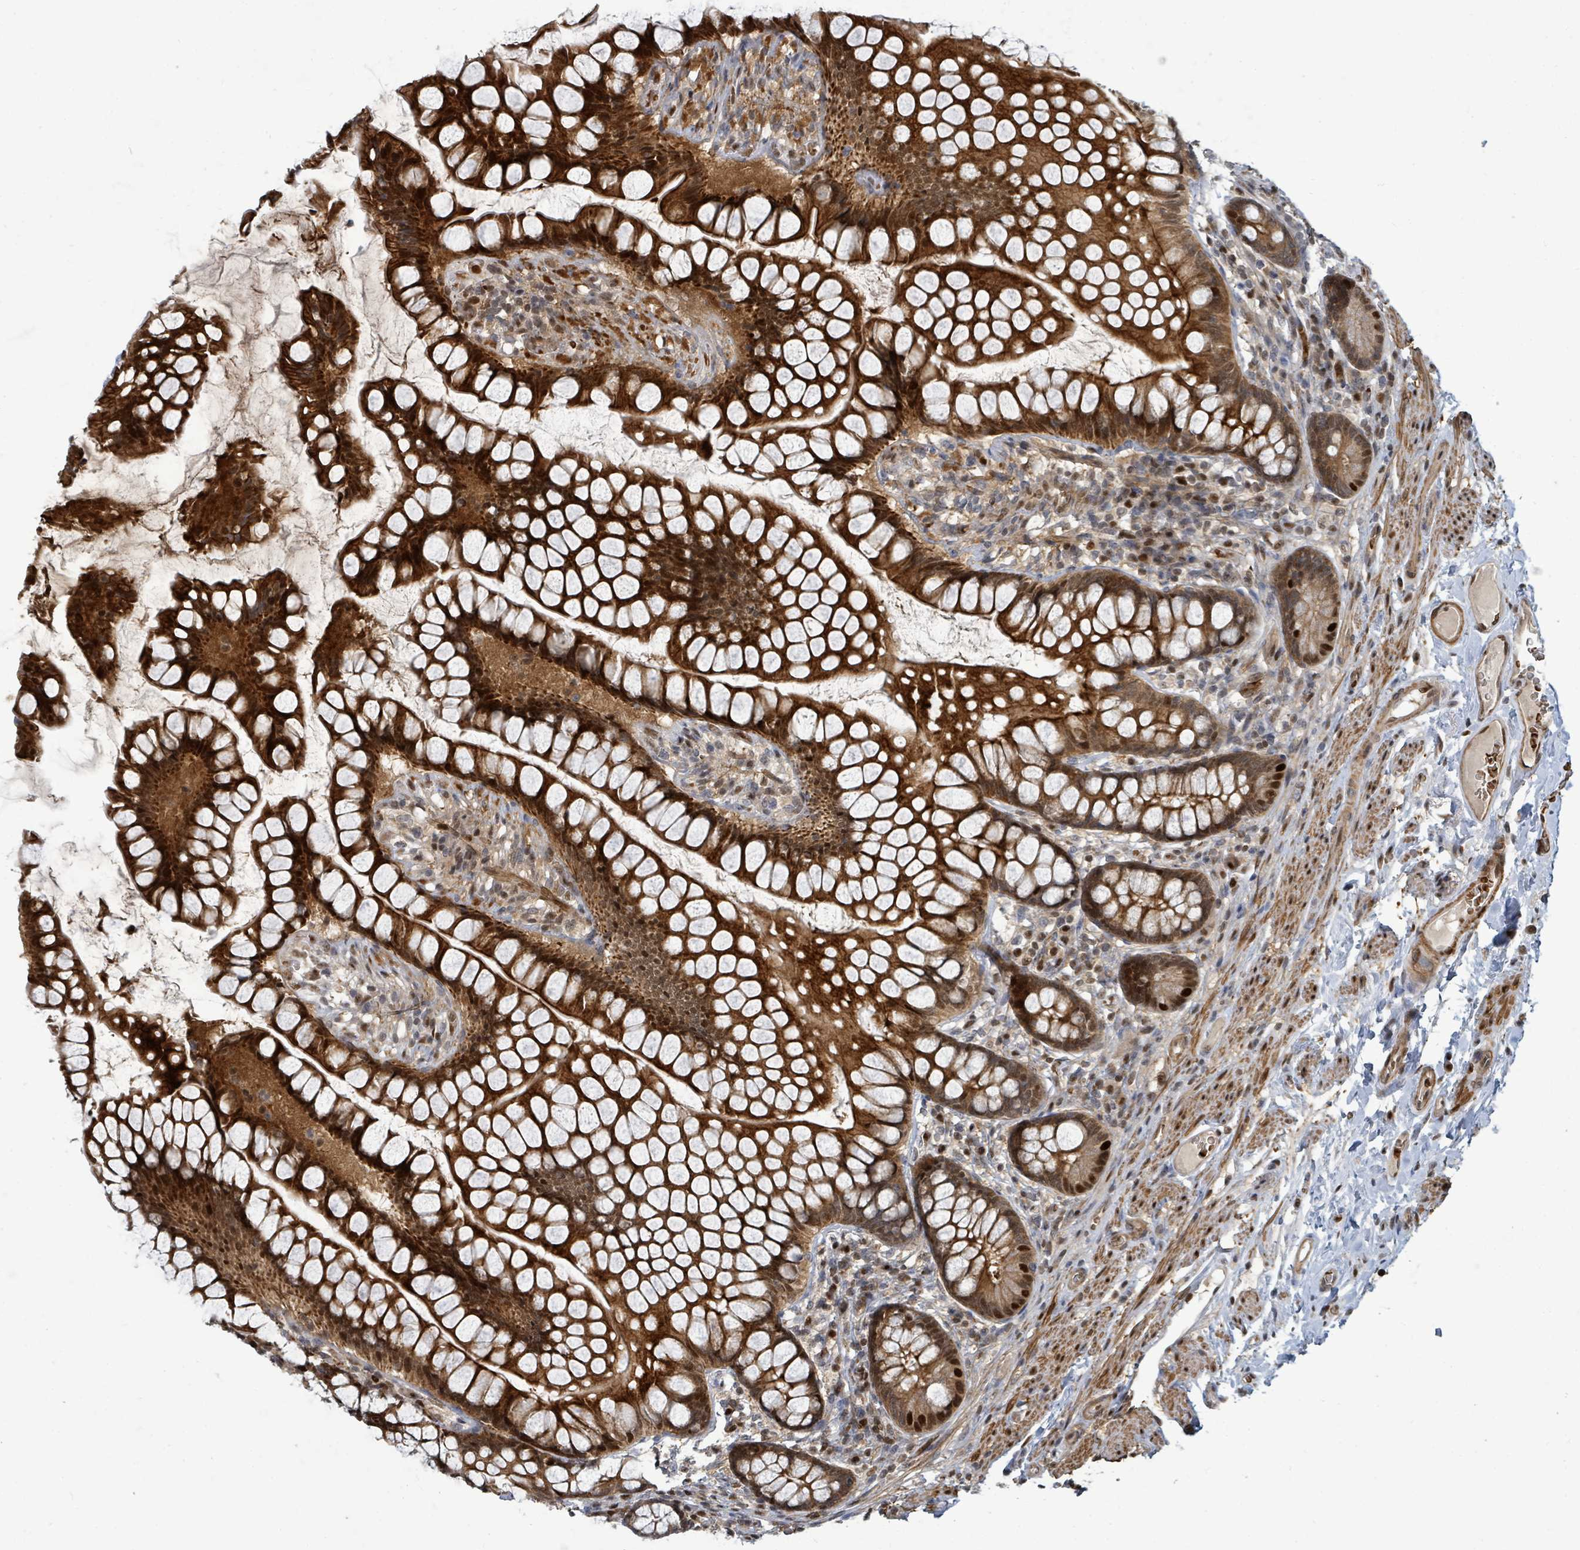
{"staining": {"intensity": "strong", "quantity": ">75%", "location": "cytoplasmic/membranous,nuclear"}, "tissue": "small intestine", "cell_type": "Glandular cells", "image_type": "normal", "snomed": [{"axis": "morphology", "description": "Normal tissue, NOS"}, {"axis": "topography", "description": "Small intestine"}], "caption": "Immunohistochemical staining of unremarkable small intestine displays high levels of strong cytoplasmic/membranous,nuclear staining in about >75% of glandular cells.", "gene": "TRDMT1", "patient": {"sex": "male", "age": 70}}